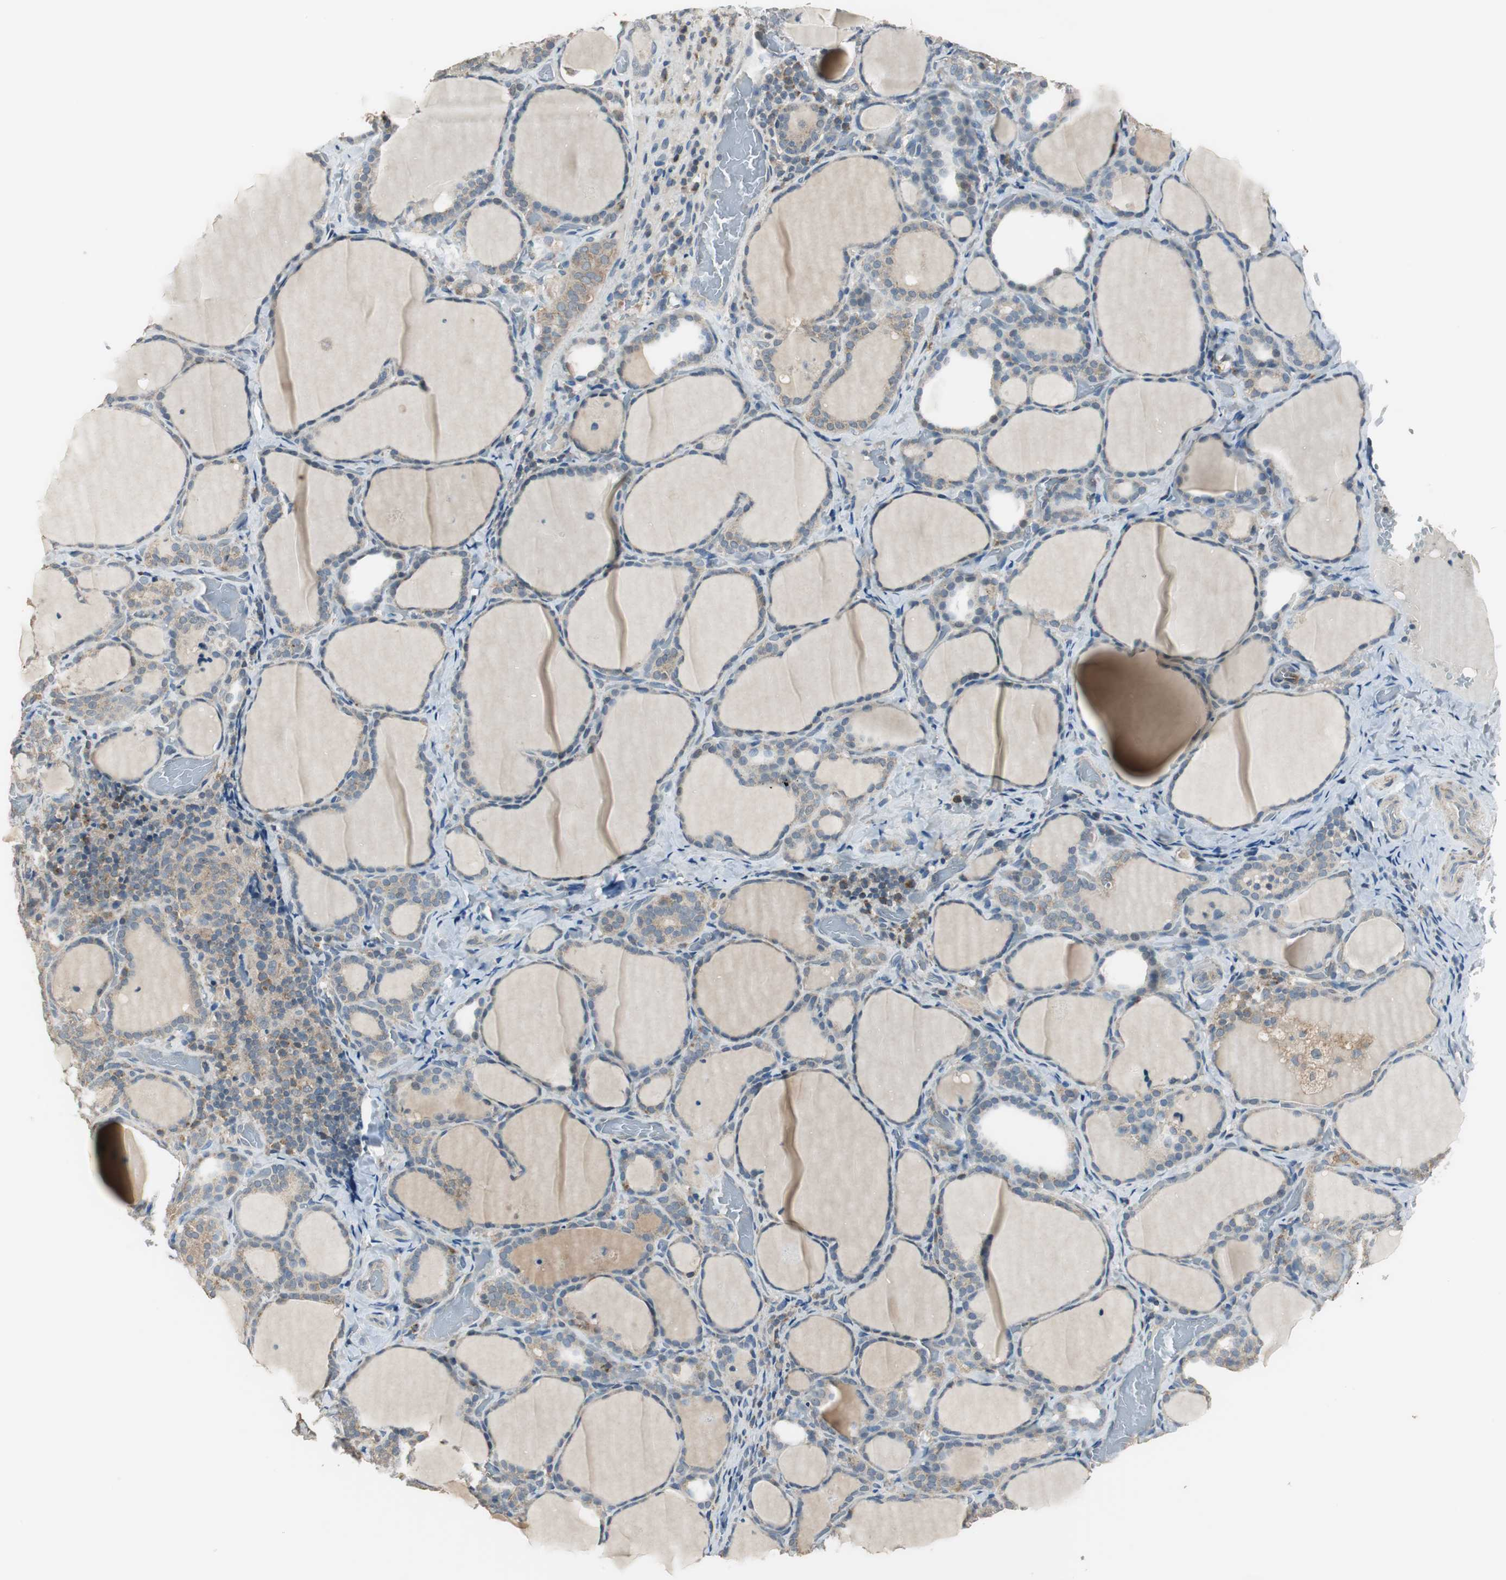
{"staining": {"intensity": "weak", "quantity": ">75%", "location": "cytoplasmic/membranous"}, "tissue": "thyroid cancer", "cell_type": "Tumor cells", "image_type": "cancer", "snomed": [{"axis": "morphology", "description": "Papillary adenocarcinoma, NOS"}, {"axis": "topography", "description": "Thyroid gland"}], "caption": "An immunohistochemistry photomicrograph of tumor tissue is shown. Protein staining in brown highlights weak cytoplasmic/membranous positivity in thyroid cancer within tumor cells. (brown staining indicates protein expression, while blue staining denotes nuclei).", "gene": "MSTO1", "patient": {"sex": "female", "age": 30}}